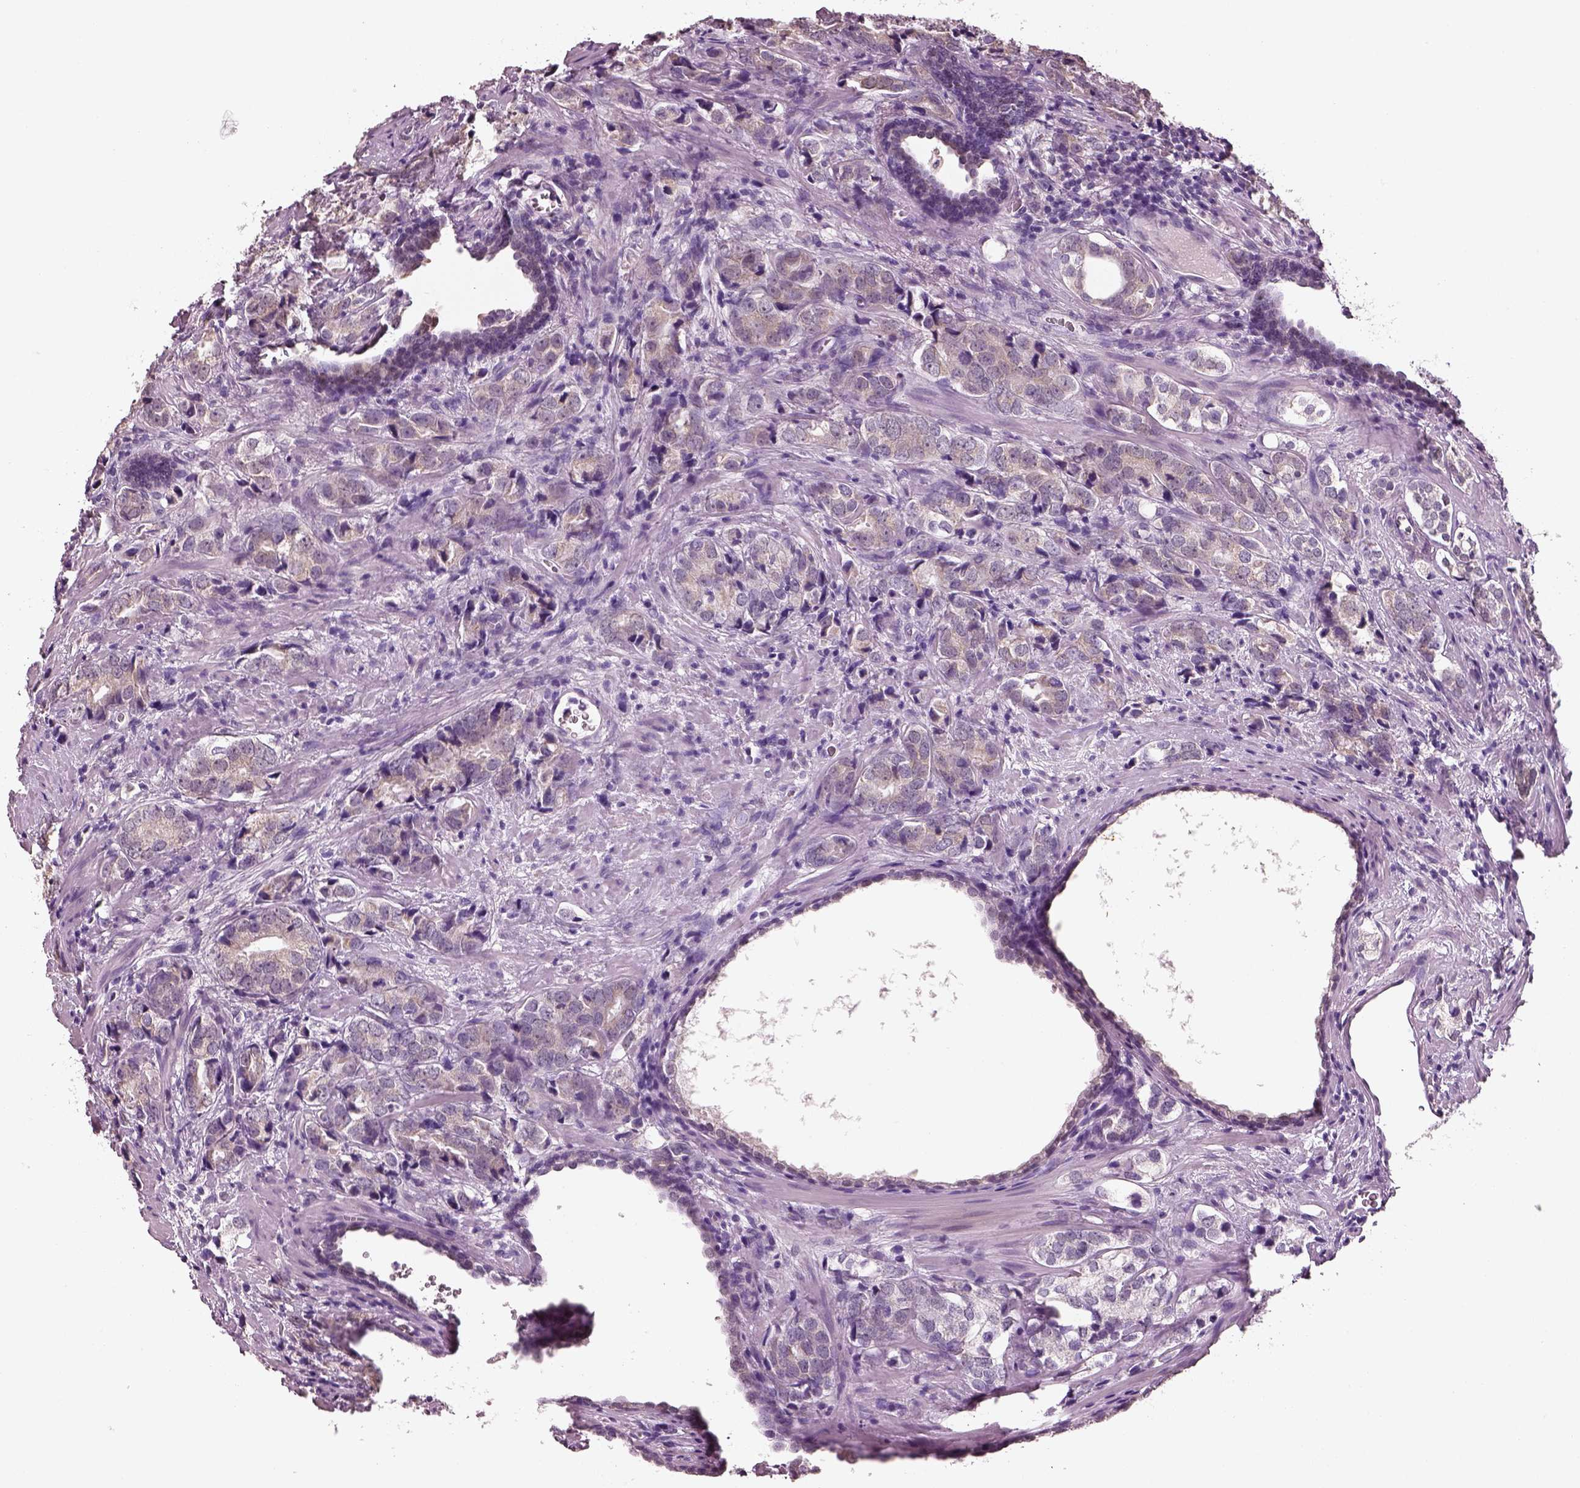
{"staining": {"intensity": "weak", "quantity": ">75%", "location": "cytoplasmic/membranous"}, "tissue": "prostate cancer", "cell_type": "Tumor cells", "image_type": "cancer", "snomed": [{"axis": "morphology", "description": "Adenocarcinoma, NOS"}, {"axis": "topography", "description": "Prostate and seminal vesicle, NOS"}], "caption": "Protein expression analysis of human adenocarcinoma (prostate) reveals weak cytoplasmic/membranous positivity in about >75% of tumor cells.", "gene": "ELSPBP1", "patient": {"sex": "male", "age": 63}}